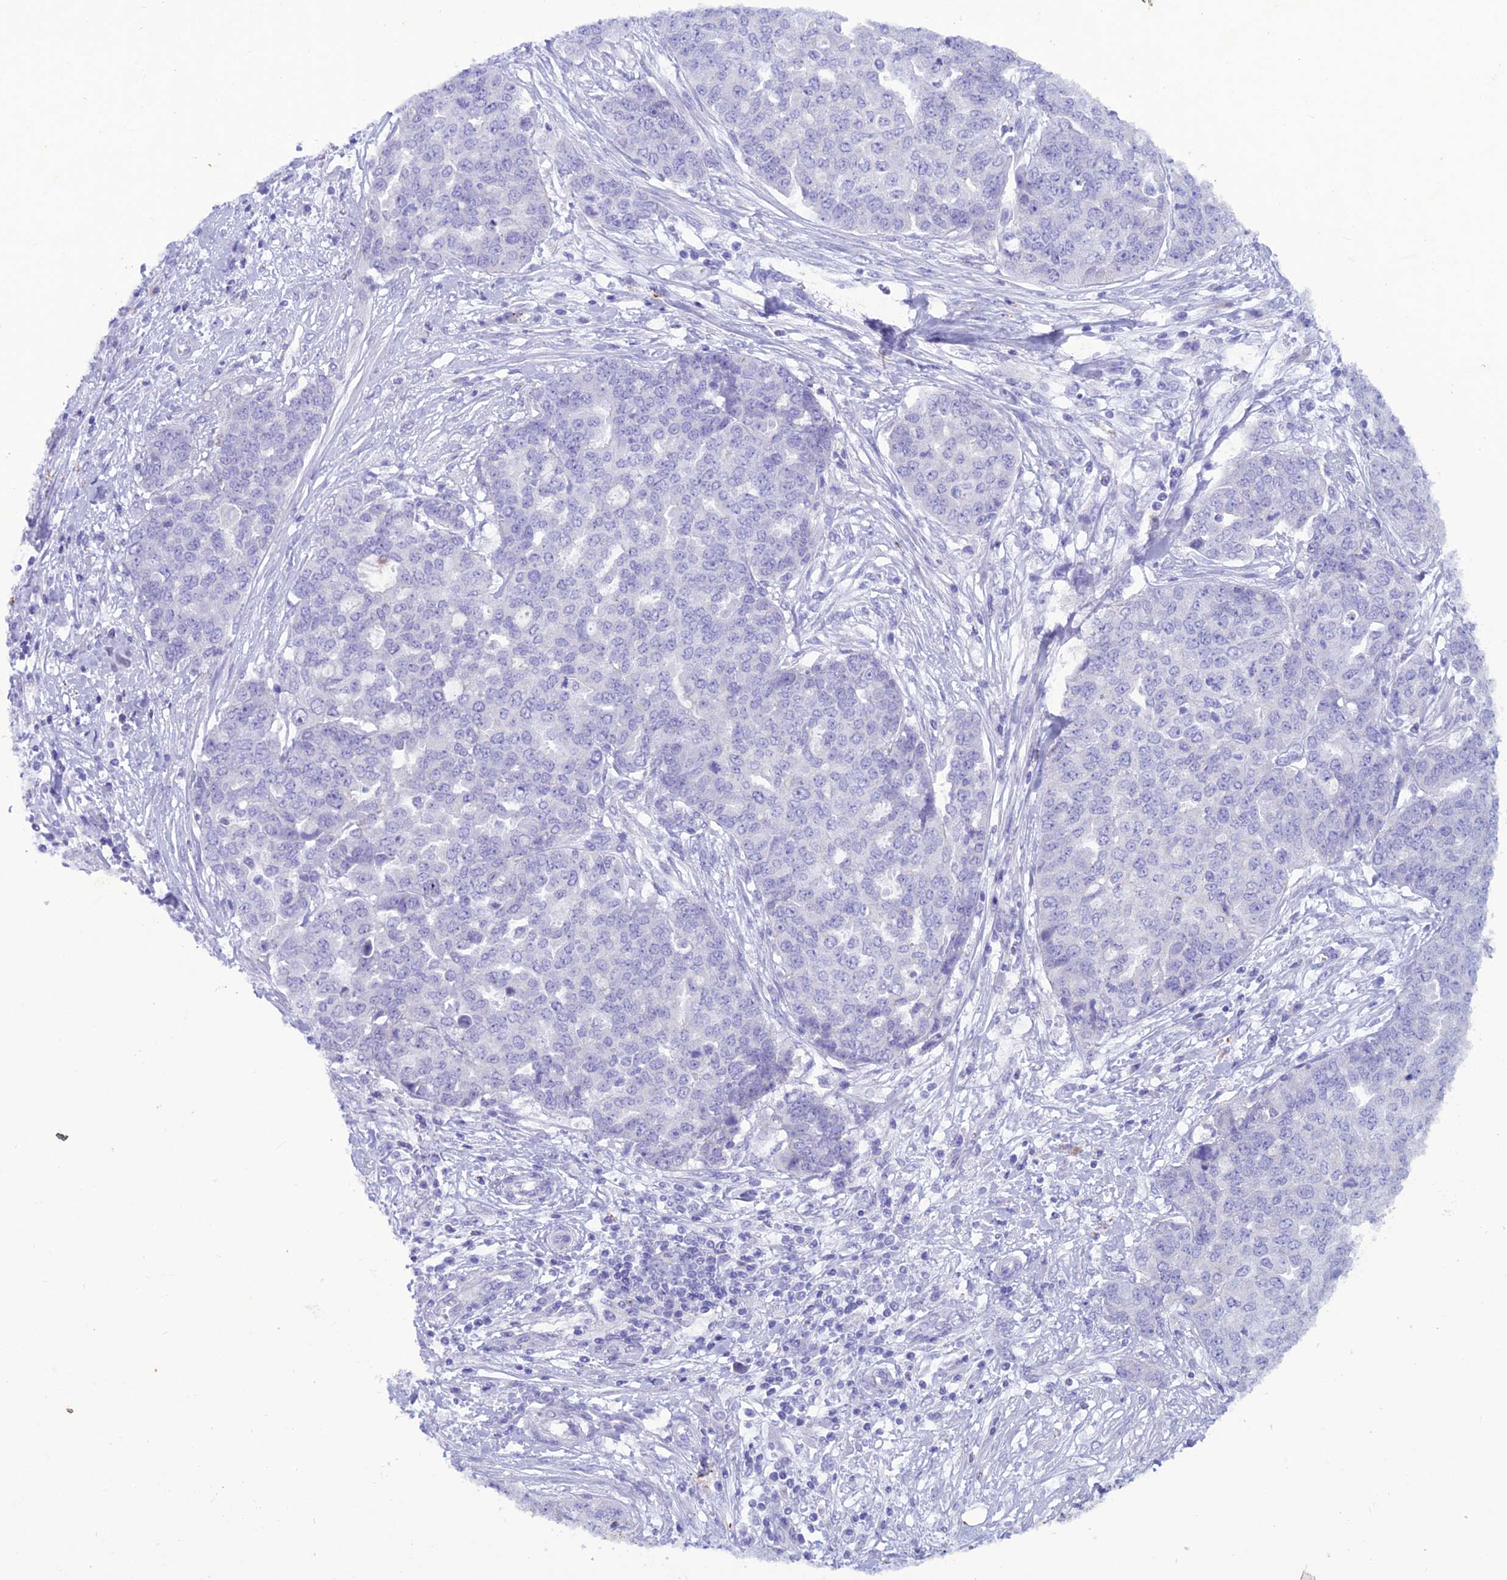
{"staining": {"intensity": "negative", "quantity": "none", "location": "none"}, "tissue": "ovarian cancer", "cell_type": "Tumor cells", "image_type": "cancer", "snomed": [{"axis": "morphology", "description": "Cystadenocarcinoma, serous, NOS"}, {"axis": "topography", "description": "Soft tissue"}, {"axis": "topography", "description": "Ovary"}], "caption": "Protein analysis of serous cystadenocarcinoma (ovarian) reveals no significant expression in tumor cells.", "gene": "IFT172", "patient": {"sex": "female", "age": 57}}